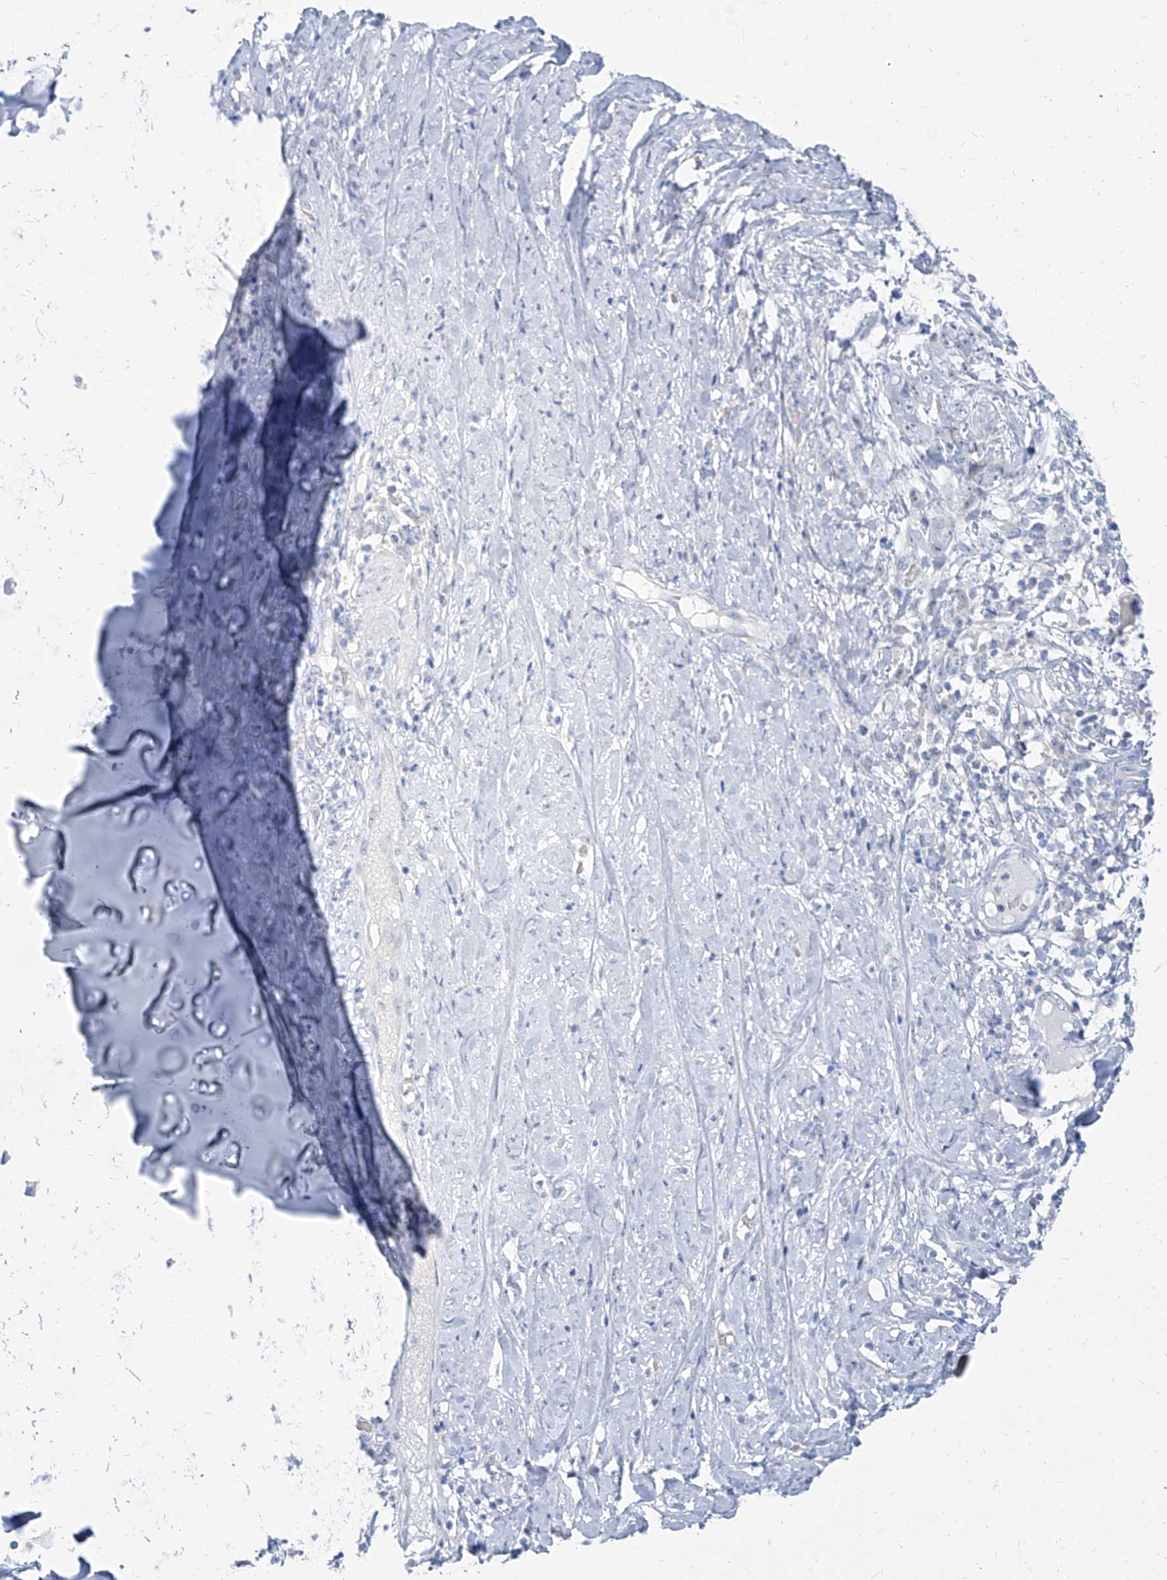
{"staining": {"intensity": "negative", "quantity": "none", "location": "none"}, "tissue": "adipose tissue", "cell_type": "Adipocytes", "image_type": "normal", "snomed": [{"axis": "morphology", "description": "Normal tissue, NOS"}, {"axis": "morphology", "description": "Basal cell carcinoma"}, {"axis": "topography", "description": "Cartilage tissue"}, {"axis": "topography", "description": "Nasopharynx"}, {"axis": "topography", "description": "Oral tissue"}], "caption": "Immunohistochemical staining of benign adipose tissue demonstrates no significant positivity in adipocytes. The staining was performed using DAB to visualize the protein expression in brown, while the nuclei were stained in blue with hematoxylin (Magnification: 20x).", "gene": "TXLNB", "patient": {"sex": "female", "age": 77}}